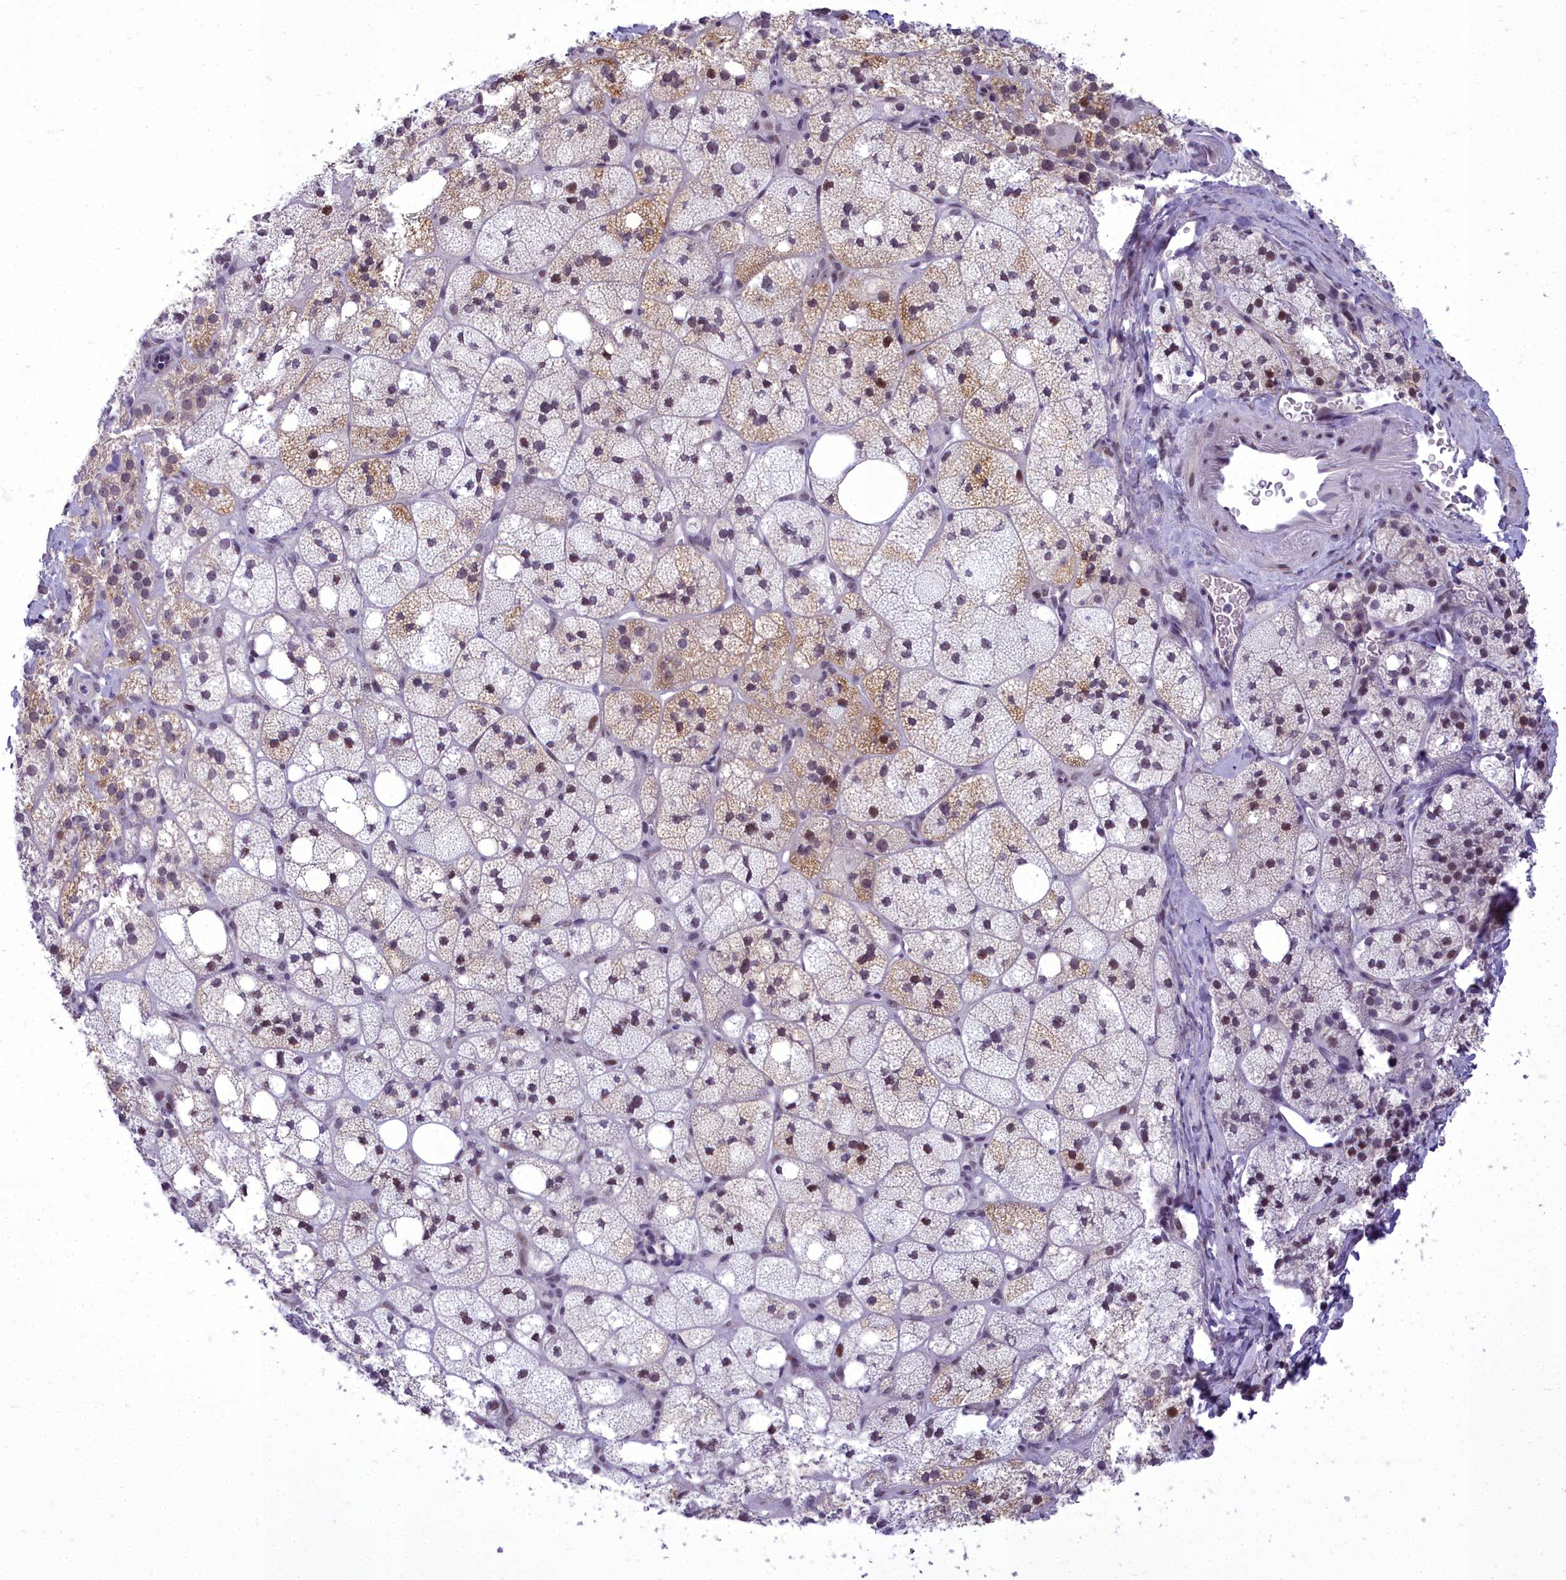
{"staining": {"intensity": "moderate", "quantity": "<25%", "location": "cytoplasmic/membranous,nuclear"}, "tissue": "adrenal gland", "cell_type": "Glandular cells", "image_type": "normal", "snomed": [{"axis": "morphology", "description": "Normal tissue, NOS"}, {"axis": "topography", "description": "Adrenal gland"}], "caption": "Immunohistochemistry (DAB) staining of normal human adrenal gland reveals moderate cytoplasmic/membranous,nuclear protein positivity in about <25% of glandular cells. (brown staining indicates protein expression, while blue staining denotes nuclei).", "gene": "CEACAM19", "patient": {"sex": "male", "age": 61}}